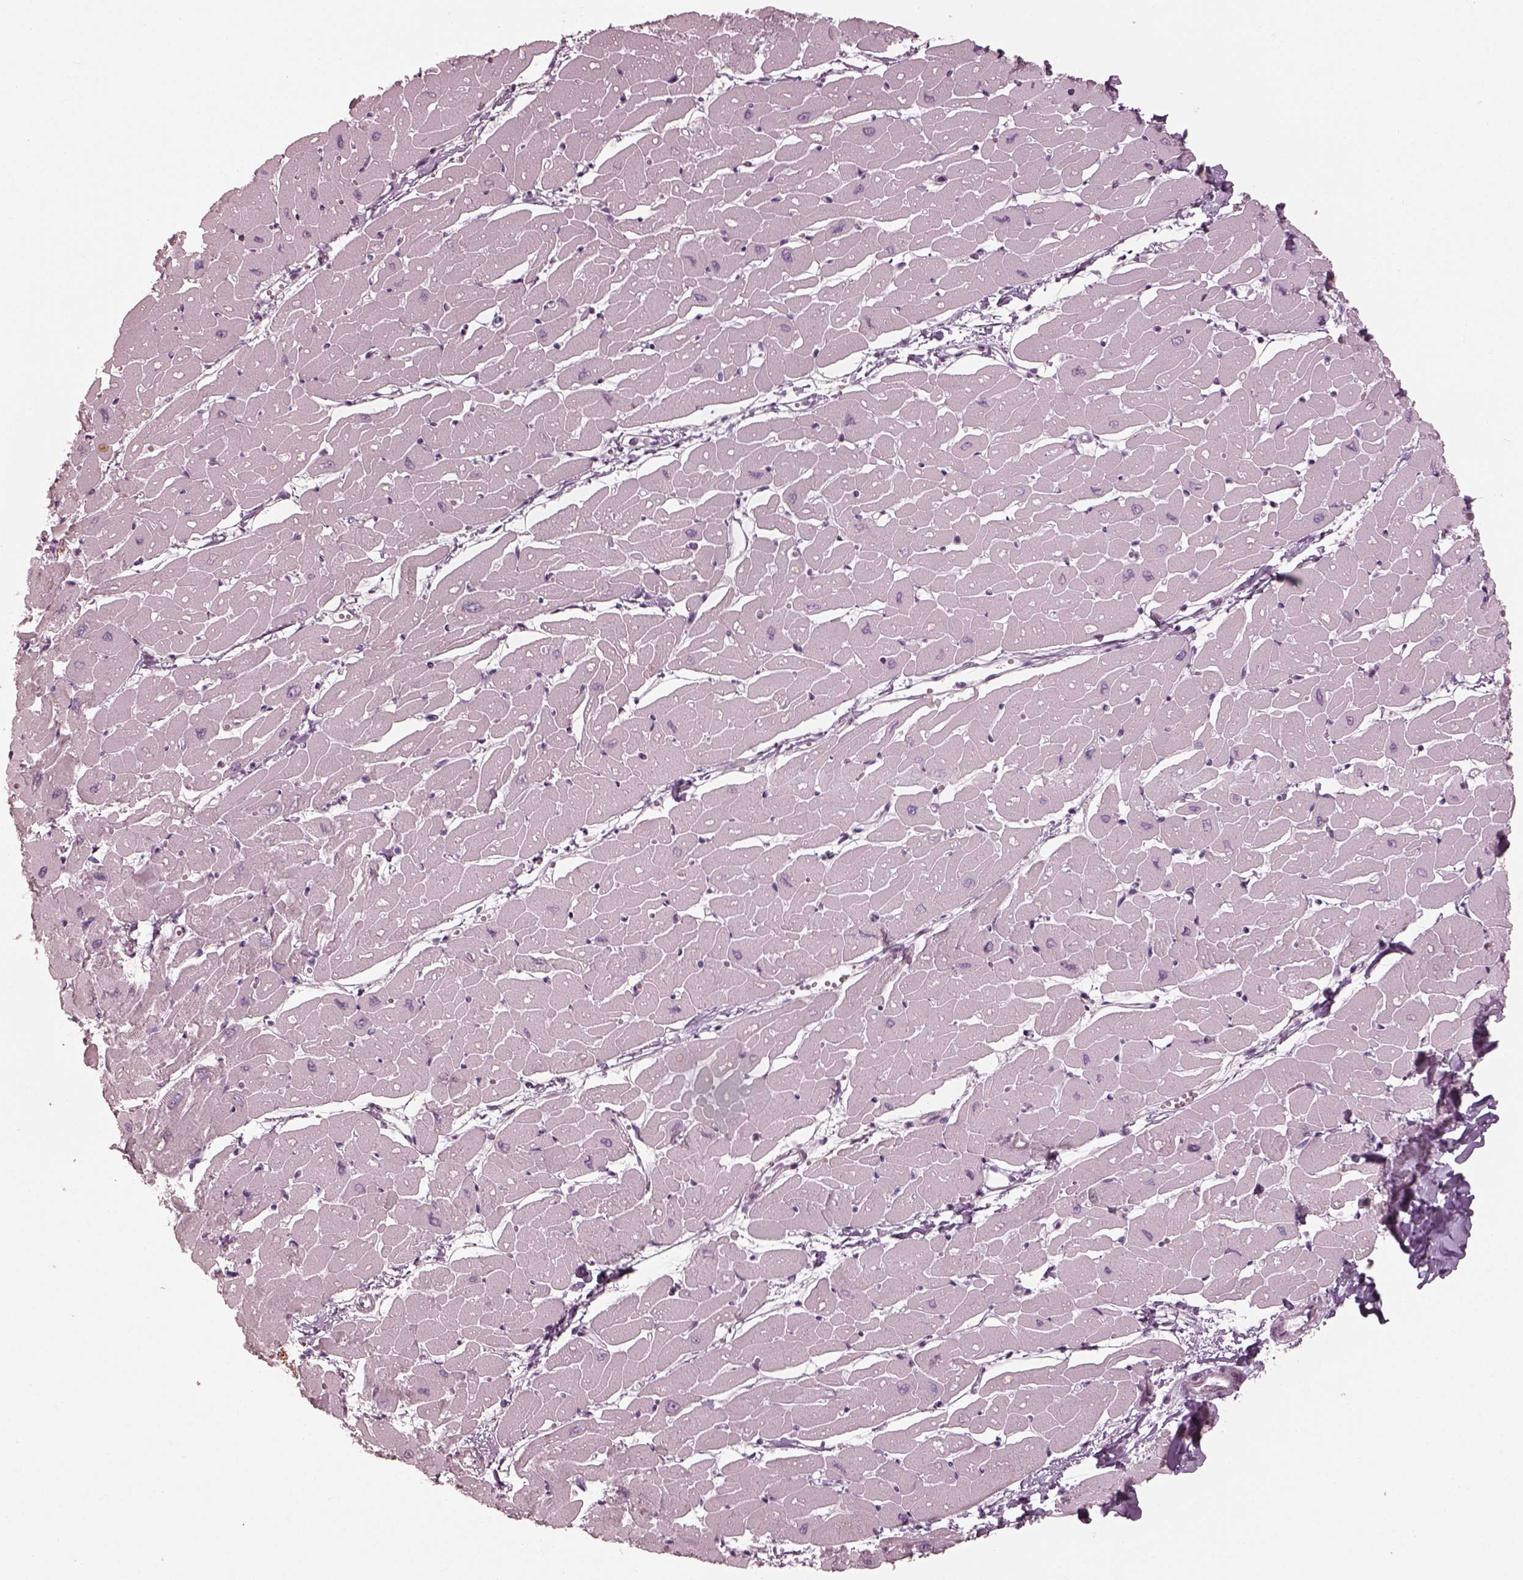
{"staining": {"intensity": "negative", "quantity": "none", "location": "none"}, "tissue": "heart muscle", "cell_type": "Cardiomyocytes", "image_type": "normal", "snomed": [{"axis": "morphology", "description": "Normal tissue, NOS"}, {"axis": "topography", "description": "Heart"}], "caption": "Protein analysis of unremarkable heart muscle reveals no significant positivity in cardiomyocytes.", "gene": "ENSG00000289258", "patient": {"sex": "male", "age": 57}}